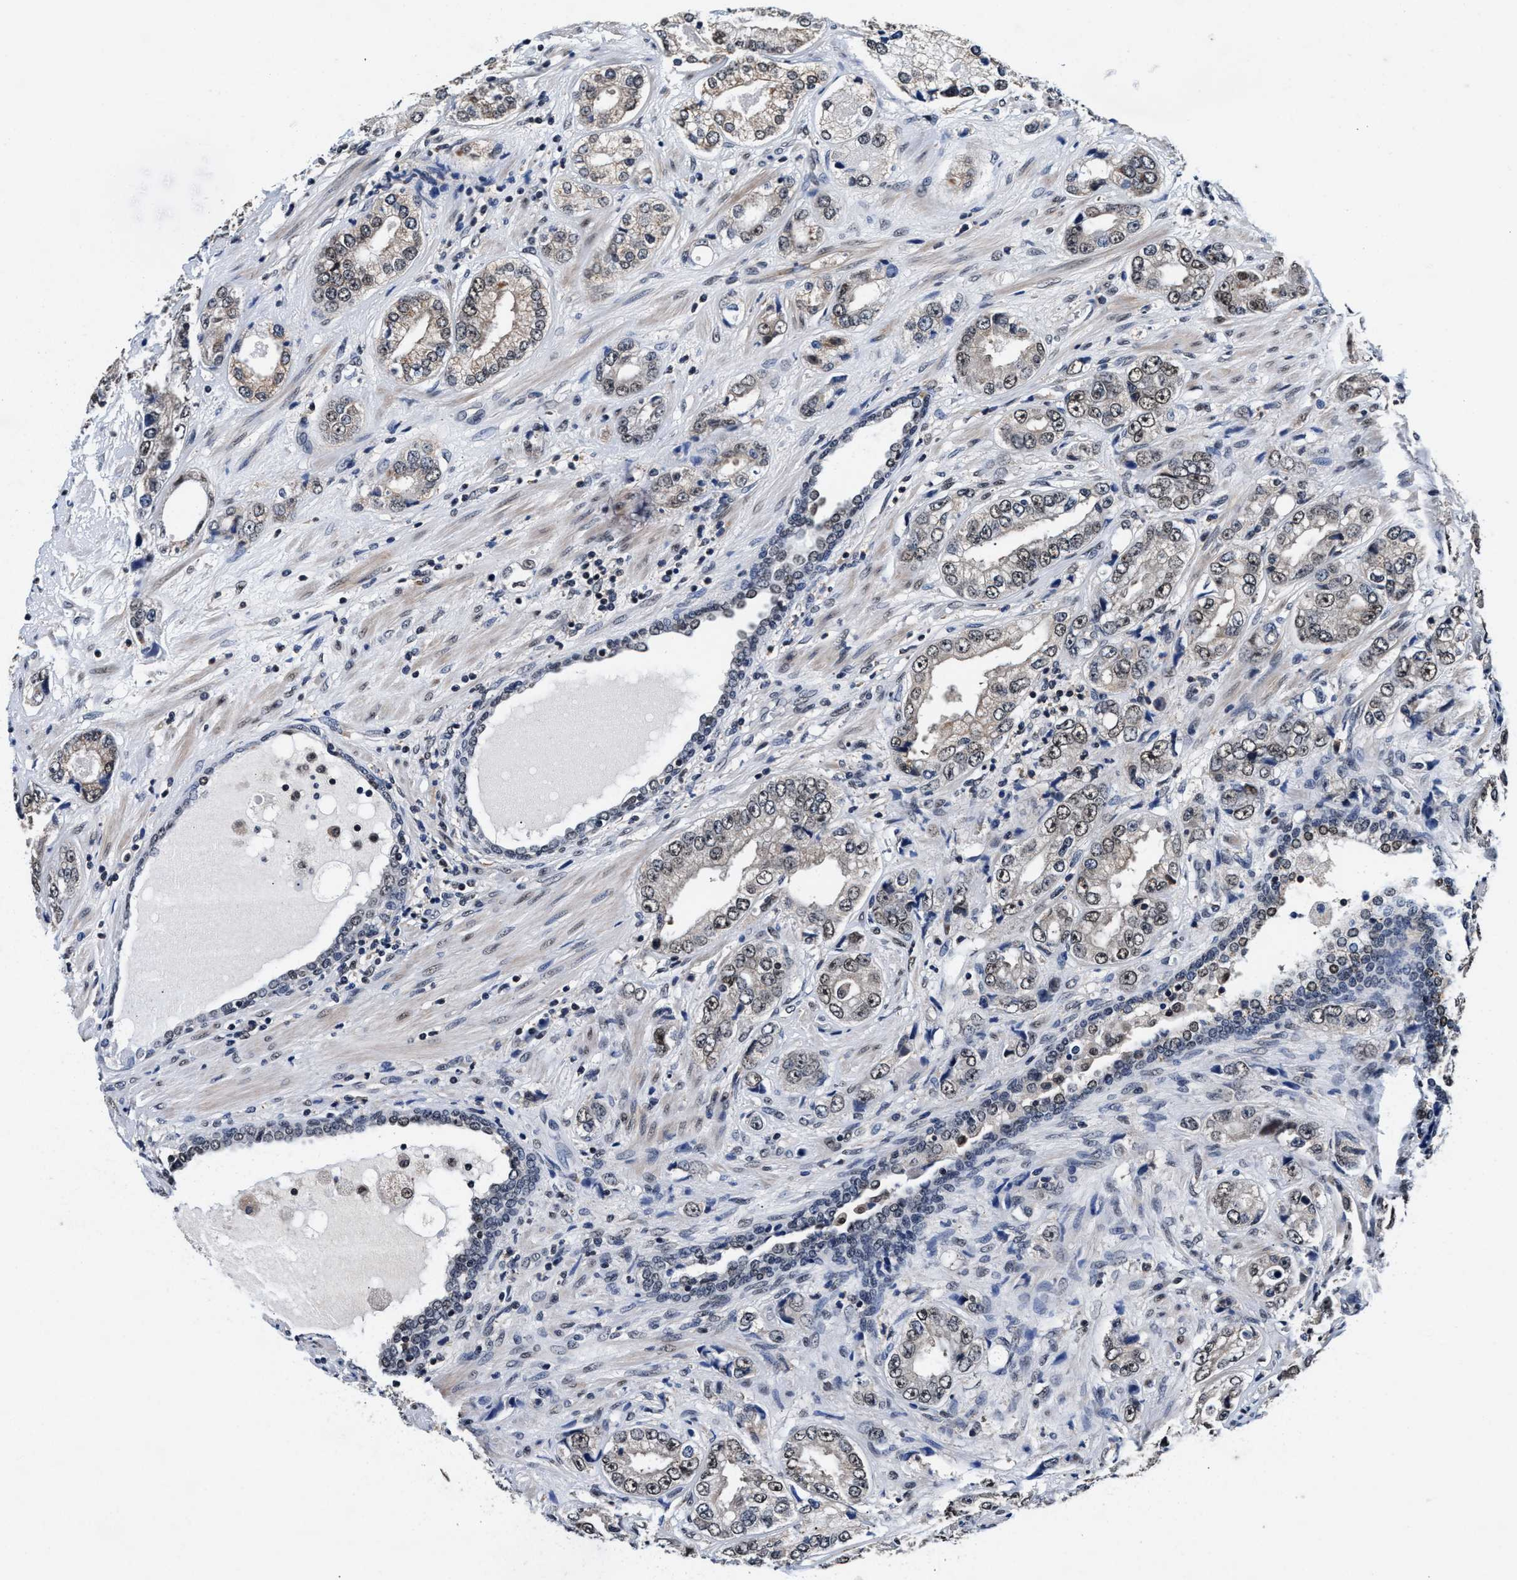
{"staining": {"intensity": "moderate", "quantity": "25%-75%", "location": "nuclear"}, "tissue": "prostate cancer", "cell_type": "Tumor cells", "image_type": "cancer", "snomed": [{"axis": "morphology", "description": "Adenocarcinoma, High grade"}, {"axis": "topography", "description": "Prostate"}], "caption": "Prostate cancer tissue displays moderate nuclear expression in about 25%-75% of tumor cells", "gene": "USP16", "patient": {"sex": "male", "age": 61}}